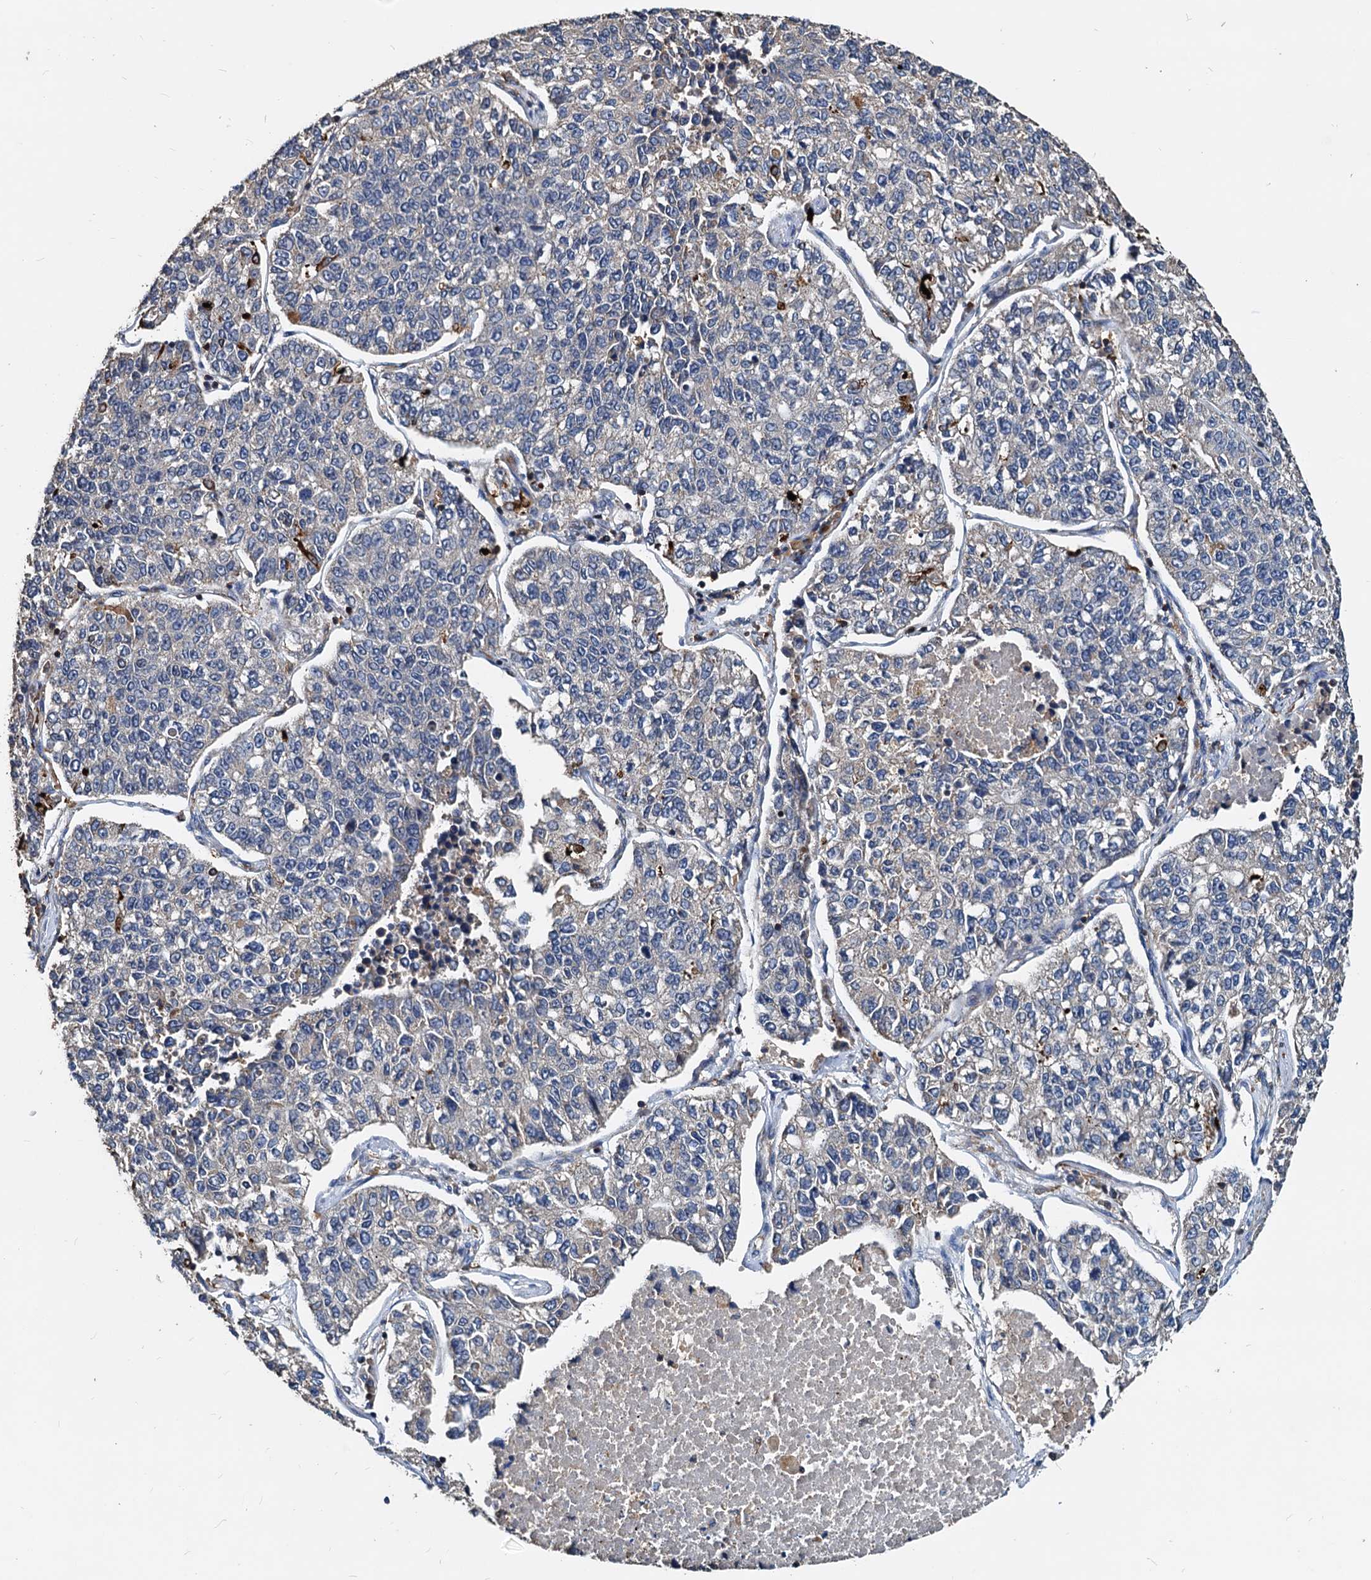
{"staining": {"intensity": "negative", "quantity": "none", "location": "none"}, "tissue": "lung cancer", "cell_type": "Tumor cells", "image_type": "cancer", "snomed": [{"axis": "morphology", "description": "Adenocarcinoma, NOS"}, {"axis": "topography", "description": "Lung"}], "caption": "A histopathology image of human lung cancer is negative for staining in tumor cells.", "gene": "LCP2", "patient": {"sex": "male", "age": 49}}